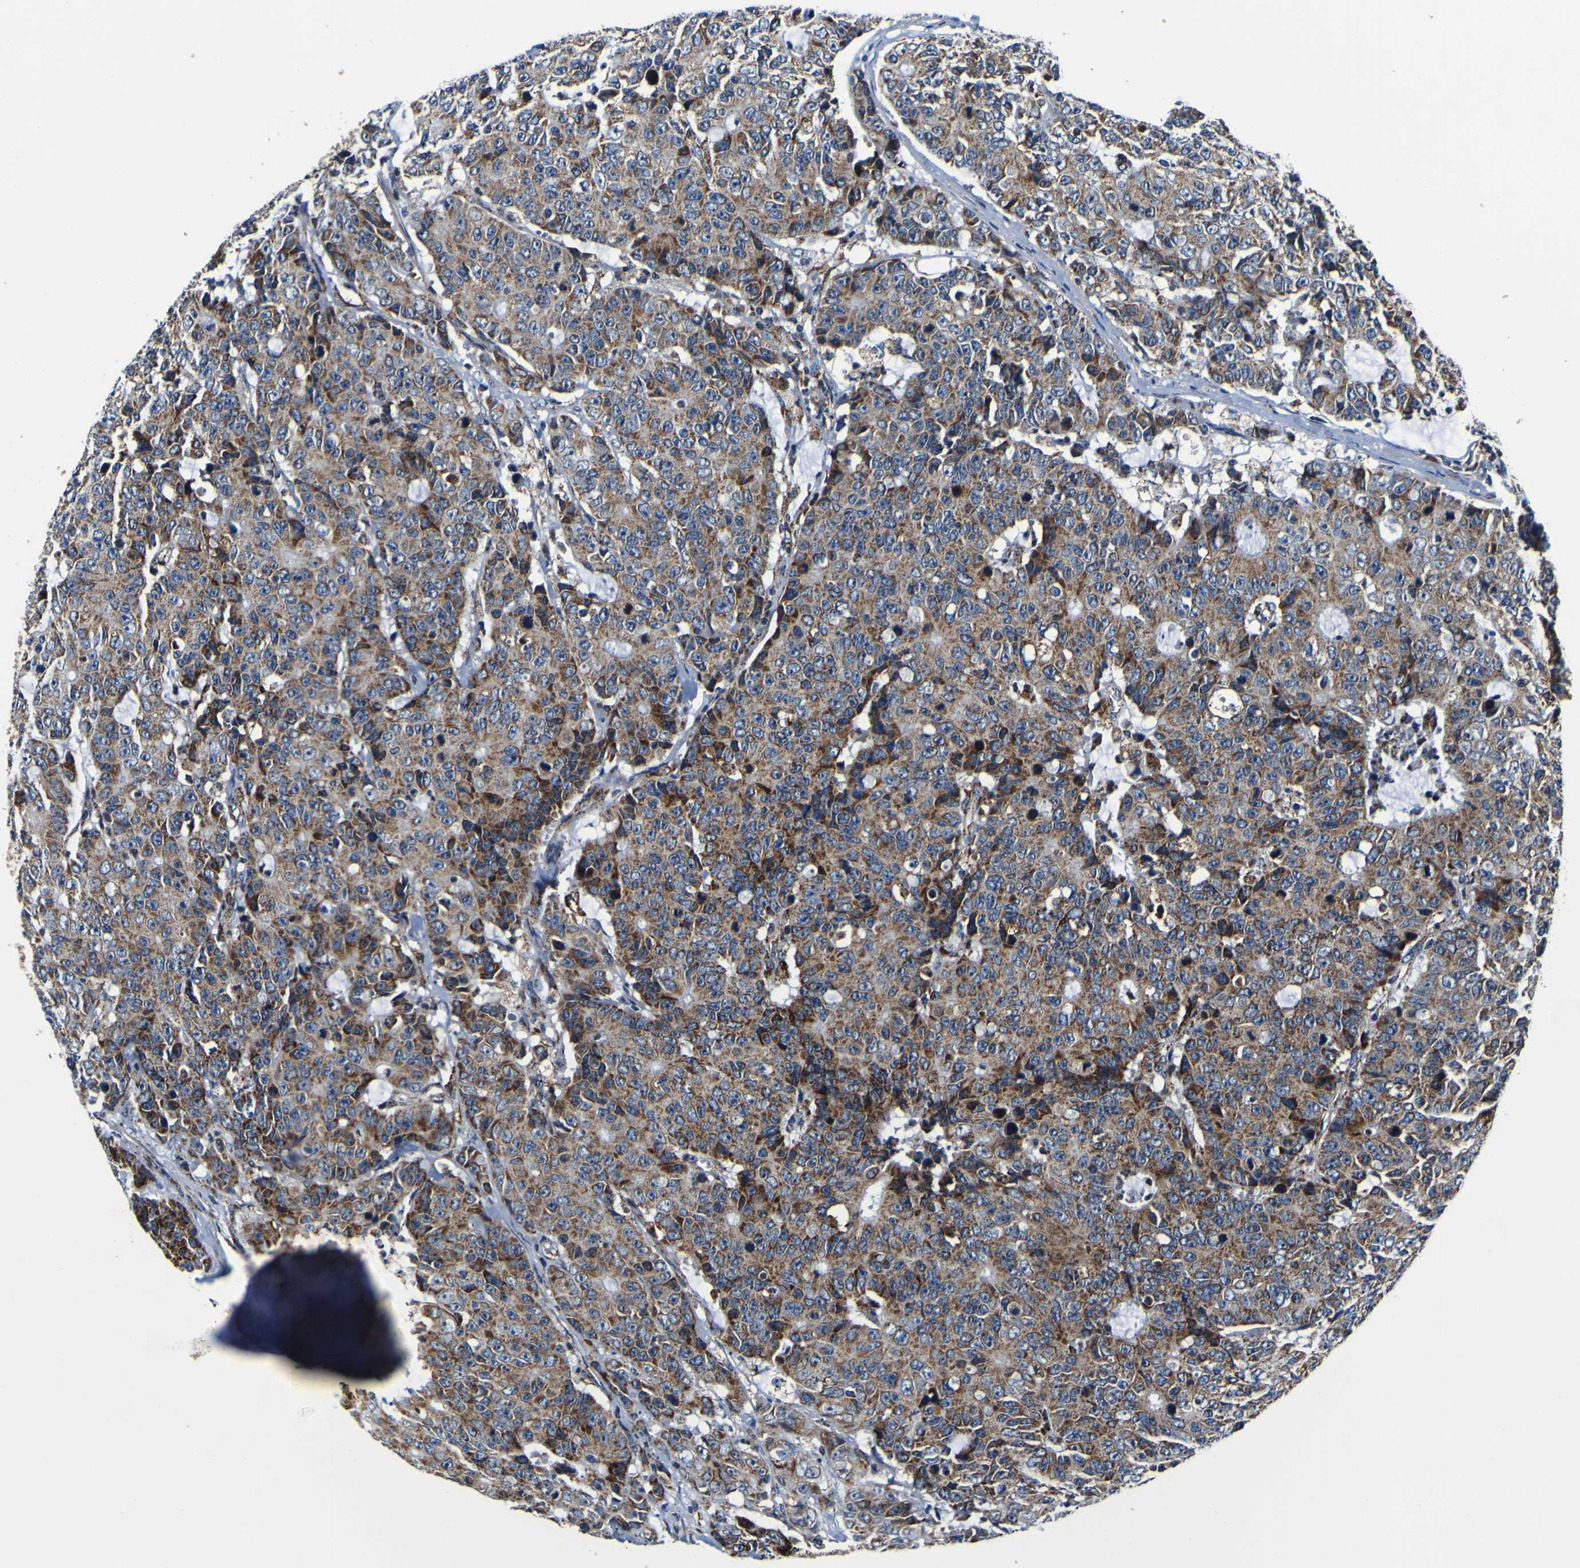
{"staining": {"intensity": "moderate", "quantity": ">75%", "location": "cytoplasmic/membranous"}, "tissue": "colorectal cancer", "cell_type": "Tumor cells", "image_type": "cancer", "snomed": [{"axis": "morphology", "description": "Adenocarcinoma, NOS"}, {"axis": "topography", "description": "Colon"}], "caption": "An IHC histopathology image of neoplastic tissue is shown. Protein staining in brown labels moderate cytoplasmic/membranous positivity in colorectal cancer within tumor cells. Nuclei are stained in blue.", "gene": "PTRH2", "patient": {"sex": "female", "age": 86}}